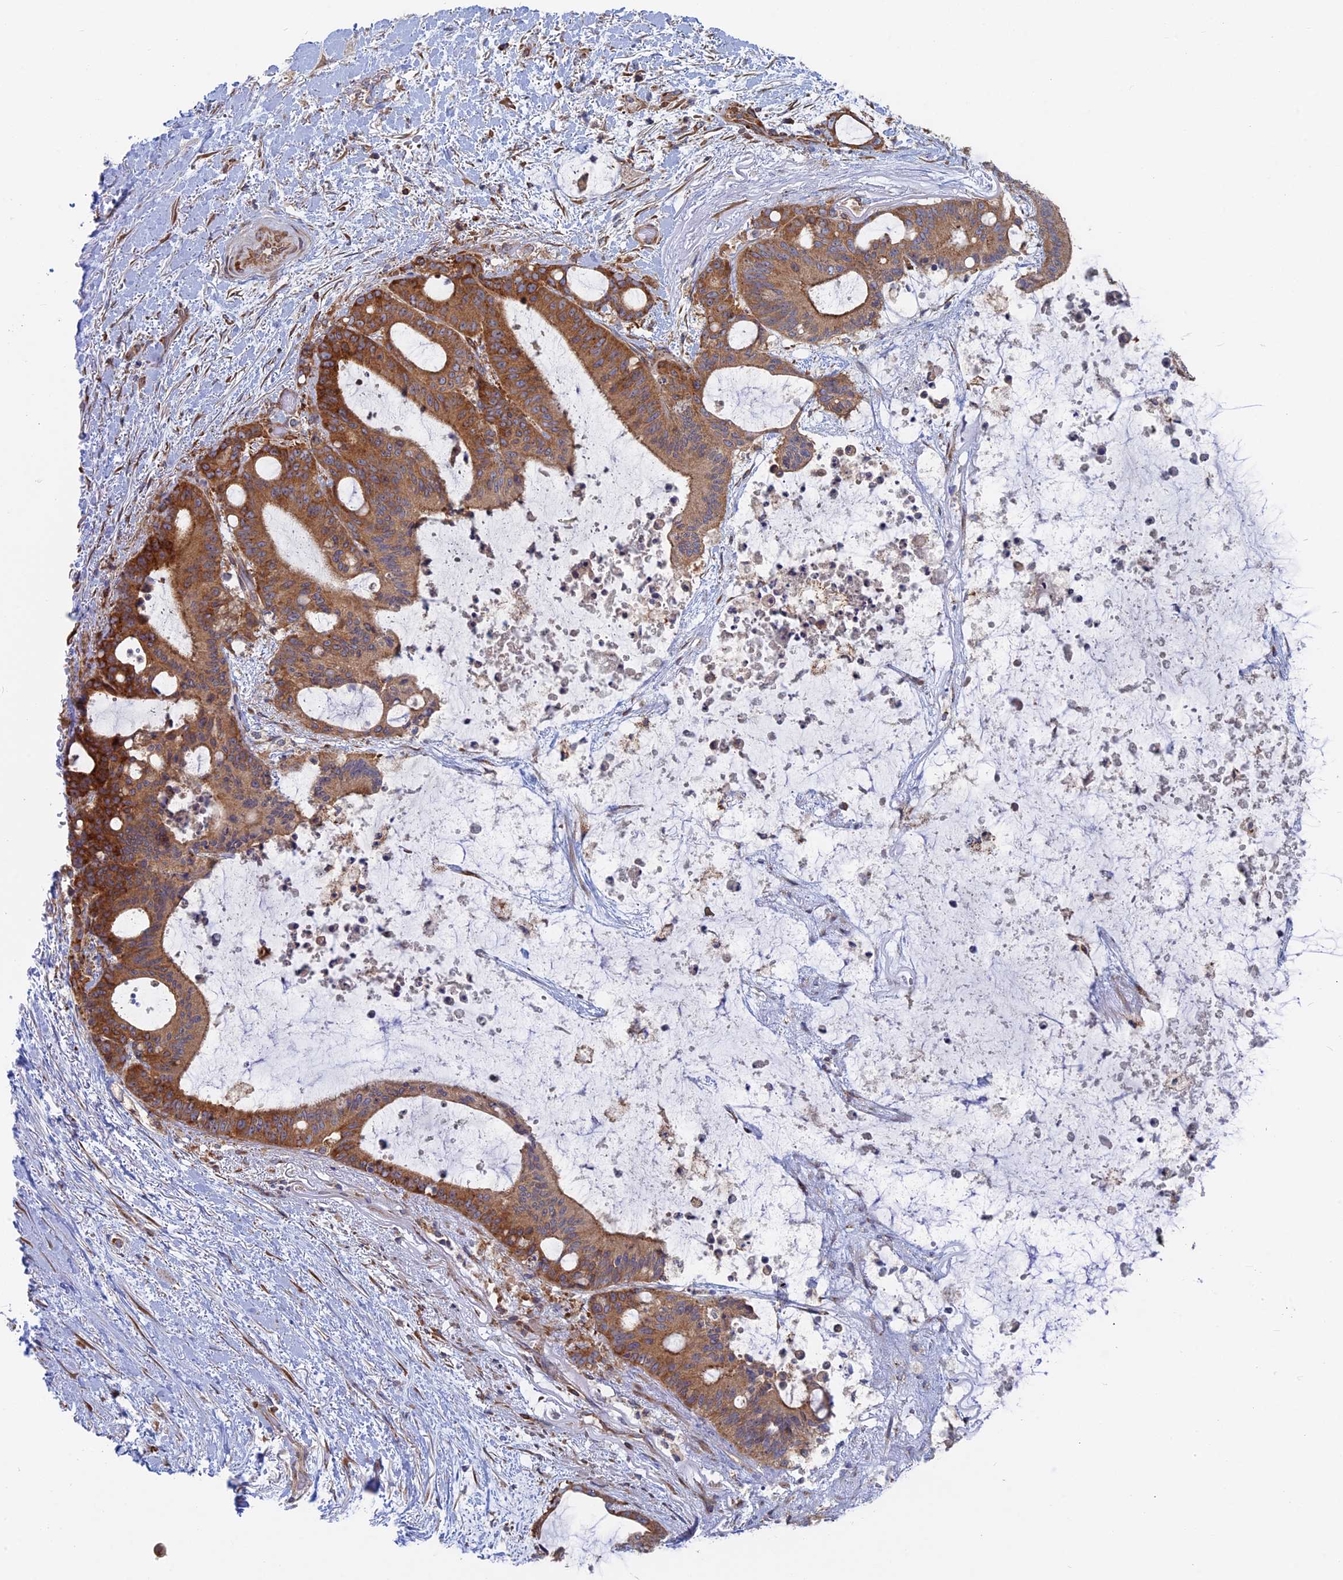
{"staining": {"intensity": "strong", "quantity": ">75%", "location": "cytoplasmic/membranous"}, "tissue": "liver cancer", "cell_type": "Tumor cells", "image_type": "cancer", "snomed": [{"axis": "morphology", "description": "Normal tissue, NOS"}, {"axis": "morphology", "description": "Cholangiocarcinoma"}, {"axis": "topography", "description": "Liver"}, {"axis": "topography", "description": "Peripheral nerve tissue"}], "caption": "A high amount of strong cytoplasmic/membranous positivity is seen in about >75% of tumor cells in liver cancer (cholangiocarcinoma) tissue.", "gene": "TBC1D30", "patient": {"sex": "female", "age": 73}}